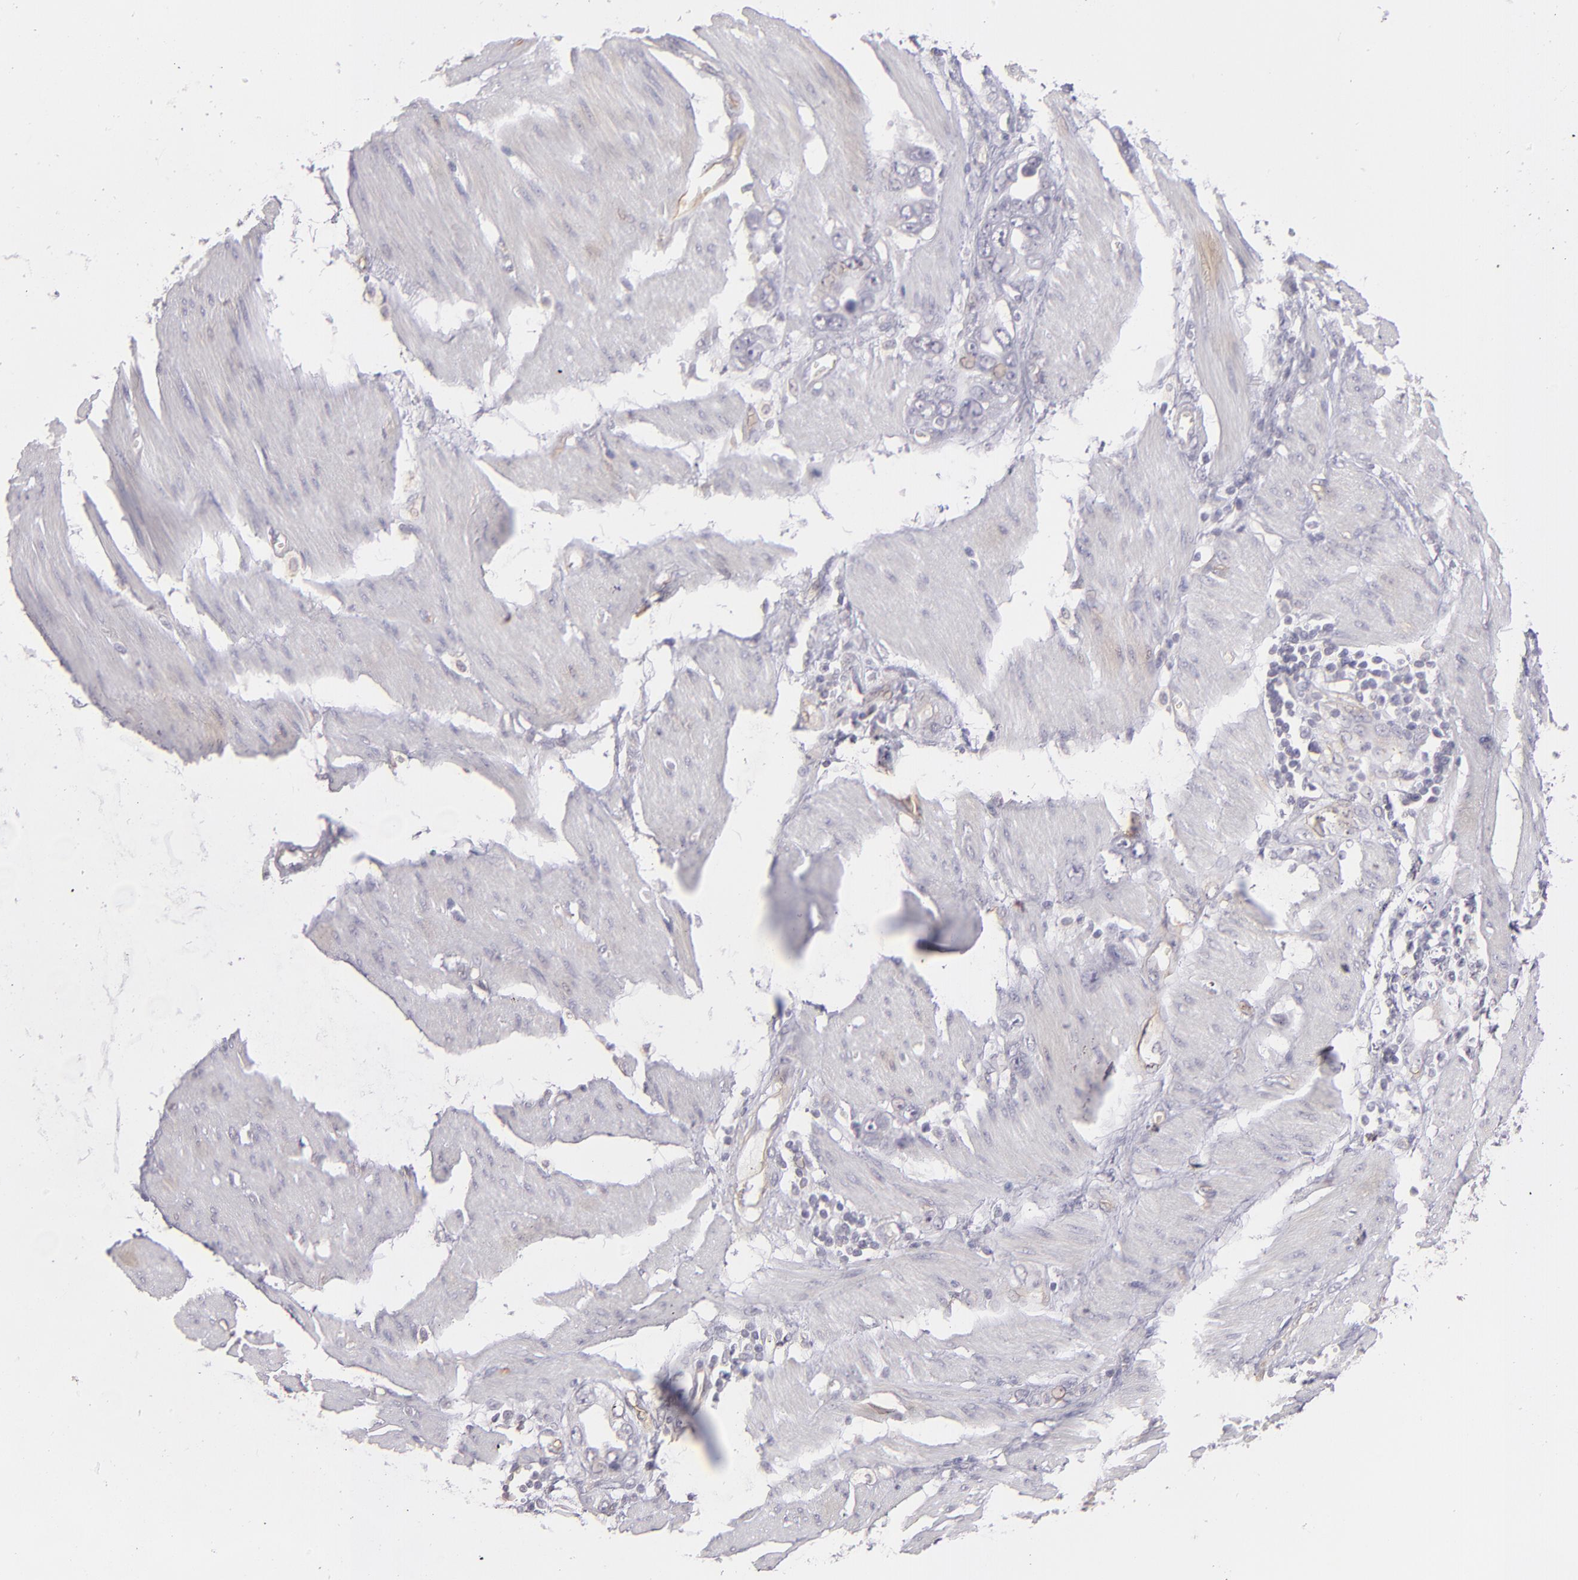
{"staining": {"intensity": "negative", "quantity": "none", "location": "none"}, "tissue": "stomach cancer", "cell_type": "Tumor cells", "image_type": "cancer", "snomed": [{"axis": "morphology", "description": "Adenocarcinoma, NOS"}, {"axis": "topography", "description": "Stomach"}], "caption": "Tumor cells are negative for brown protein staining in stomach cancer.", "gene": "THBD", "patient": {"sex": "male", "age": 78}}